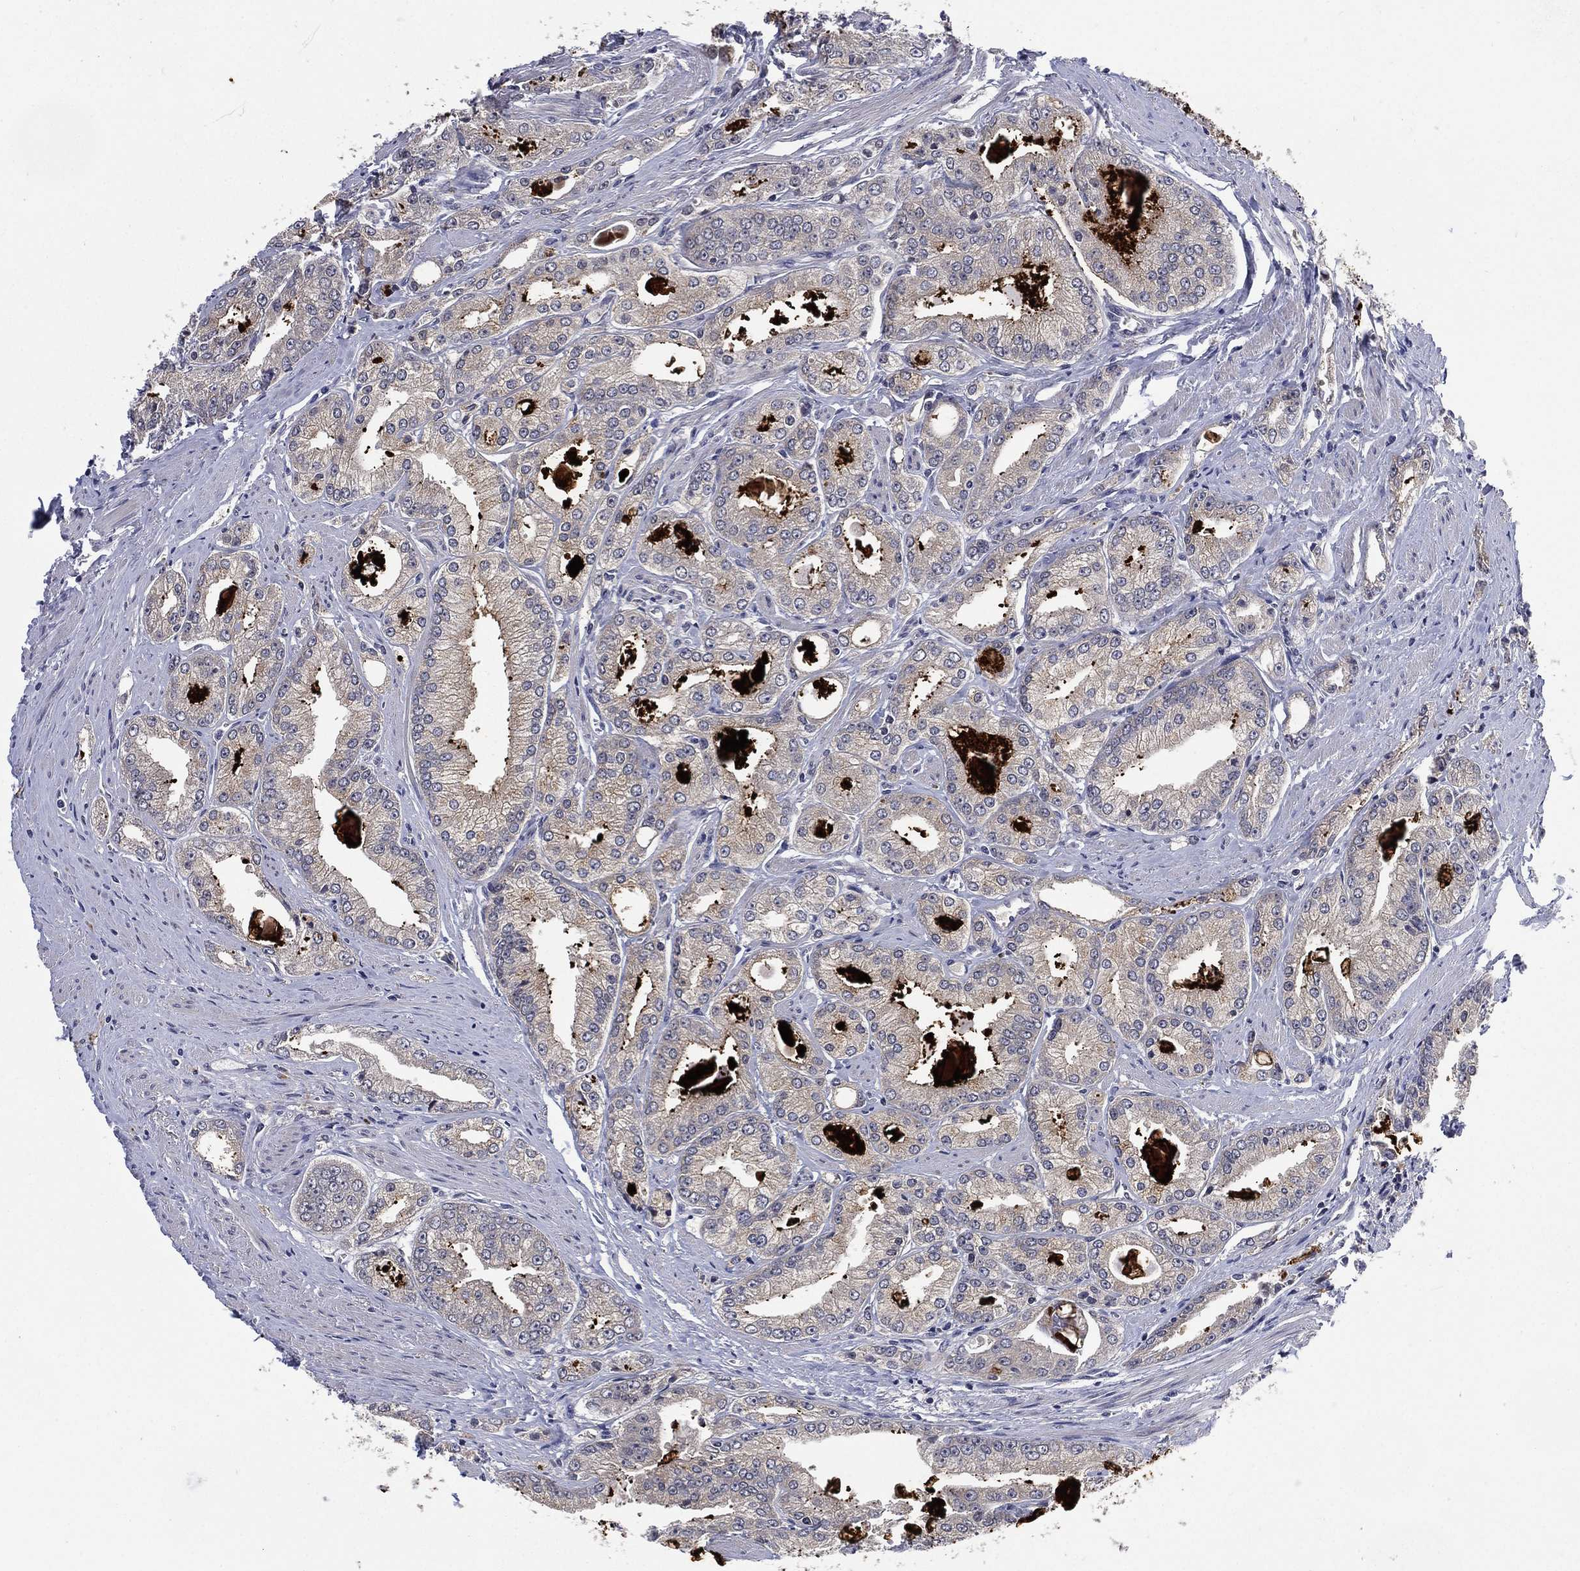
{"staining": {"intensity": "negative", "quantity": "none", "location": "none"}, "tissue": "prostate cancer", "cell_type": "Tumor cells", "image_type": "cancer", "snomed": [{"axis": "morphology", "description": "Adenocarcinoma, NOS"}, {"axis": "morphology", "description": "Adenocarcinoma, High grade"}, {"axis": "topography", "description": "Prostate"}], "caption": "Immunohistochemistry (IHC) of prostate cancer (adenocarcinoma) shows no positivity in tumor cells.", "gene": "SELENOO", "patient": {"sex": "male", "age": 70}}